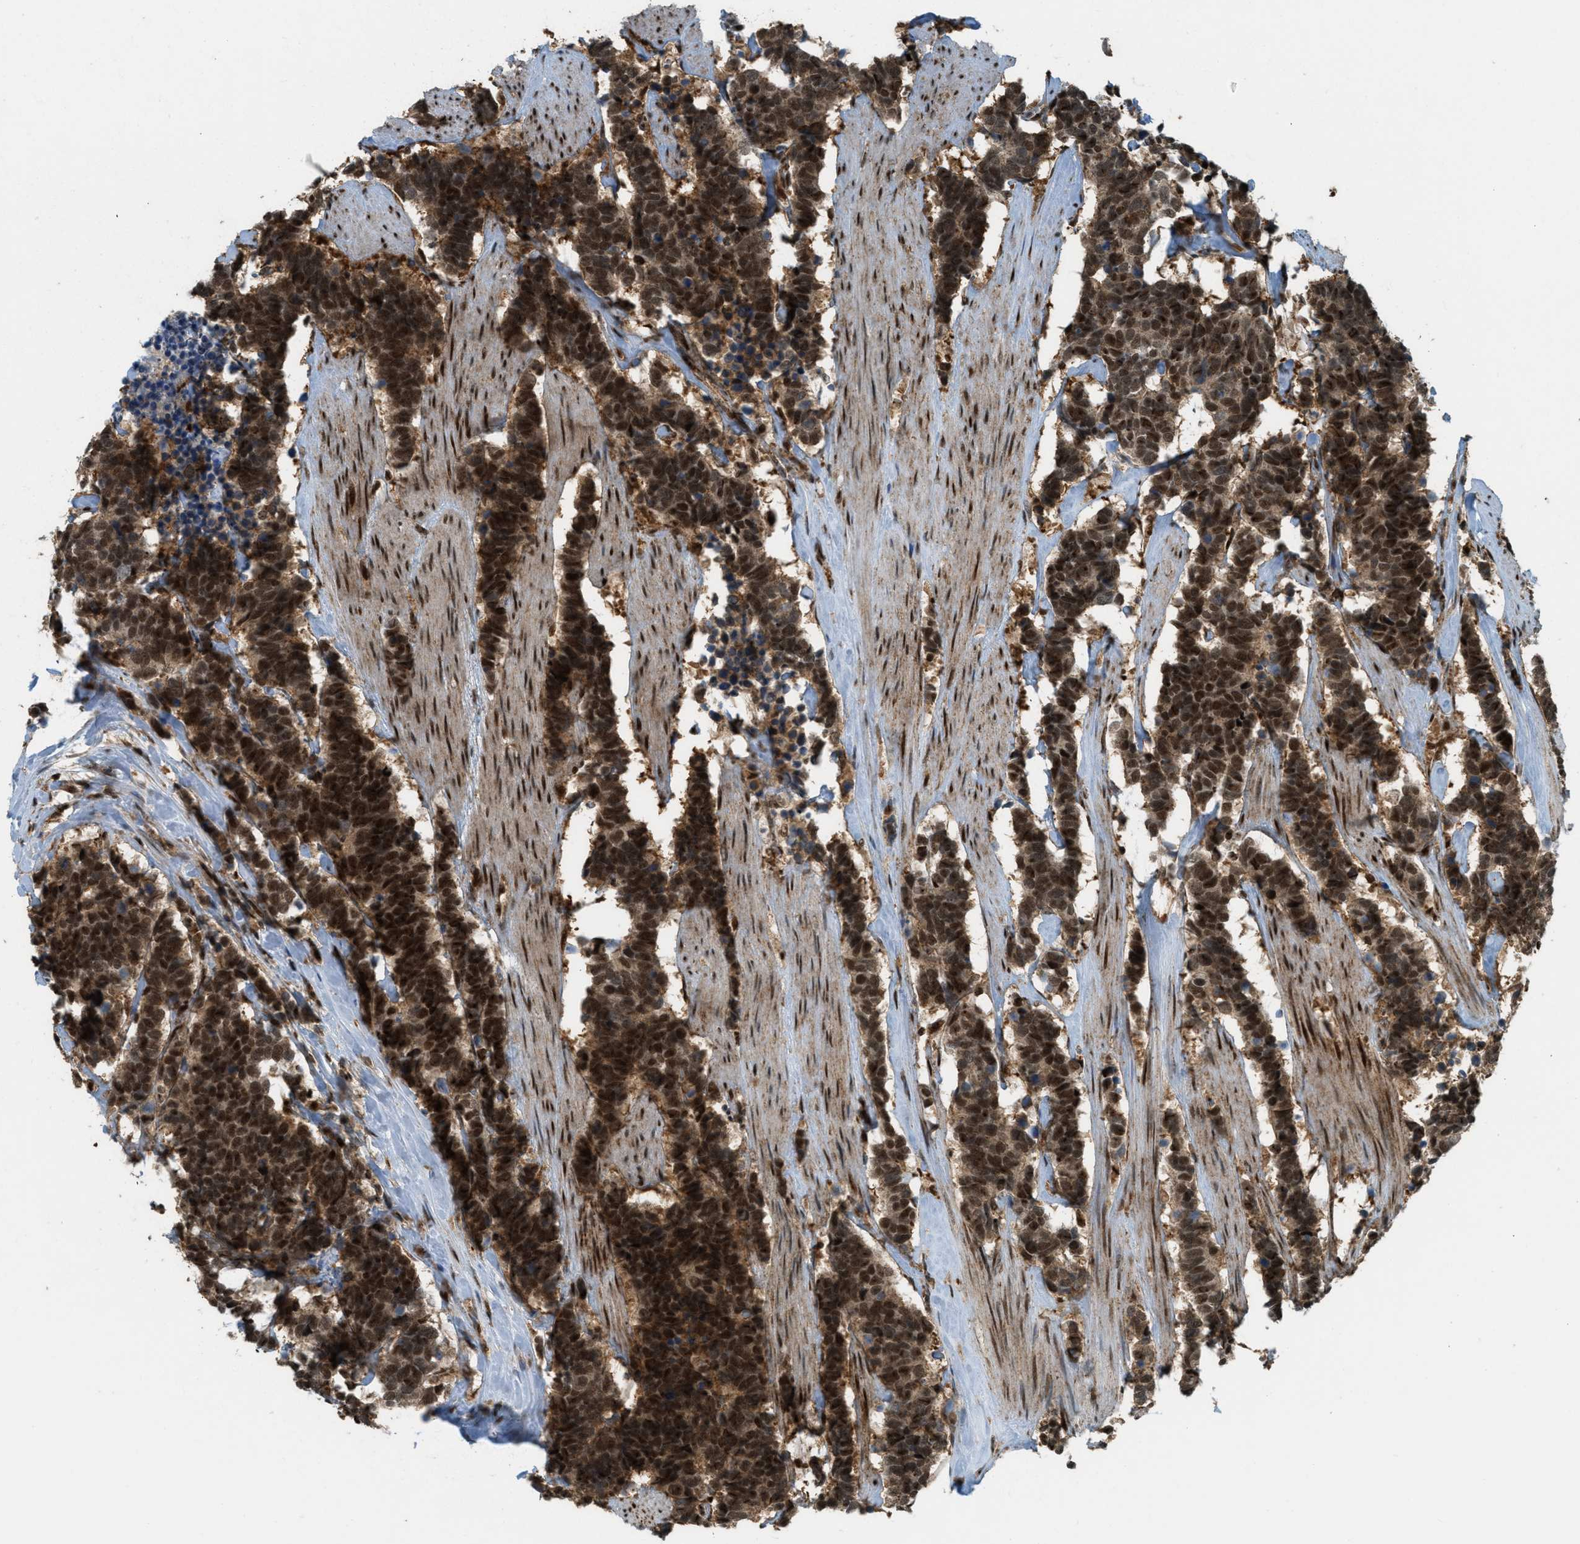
{"staining": {"intensity": "strong", "quantity": ">75%", "location": "cytoplasmic/membranous,nuclear"}, "tissue": "carcinoid", "cell_type": "Tumor cells", "image_type": "cancer", "snomed": [{"axis": "morphology", "description": "Carcinoma, NOS"}, {"axis": "morphology", "description": "Carcinoid, malignant, NOS"}, {"axis": "topography", "description": "Urinary bladder"}], "caption": "This micrograph demonstrates immunohistochemistry (IHC) staining of carcinoid, with high strong cytoplasmic/membranous and nuclear expression in approximately >75% of tumor cells.", "gene": "TLK1", "patient": {"sex": "male", "age": 57}}